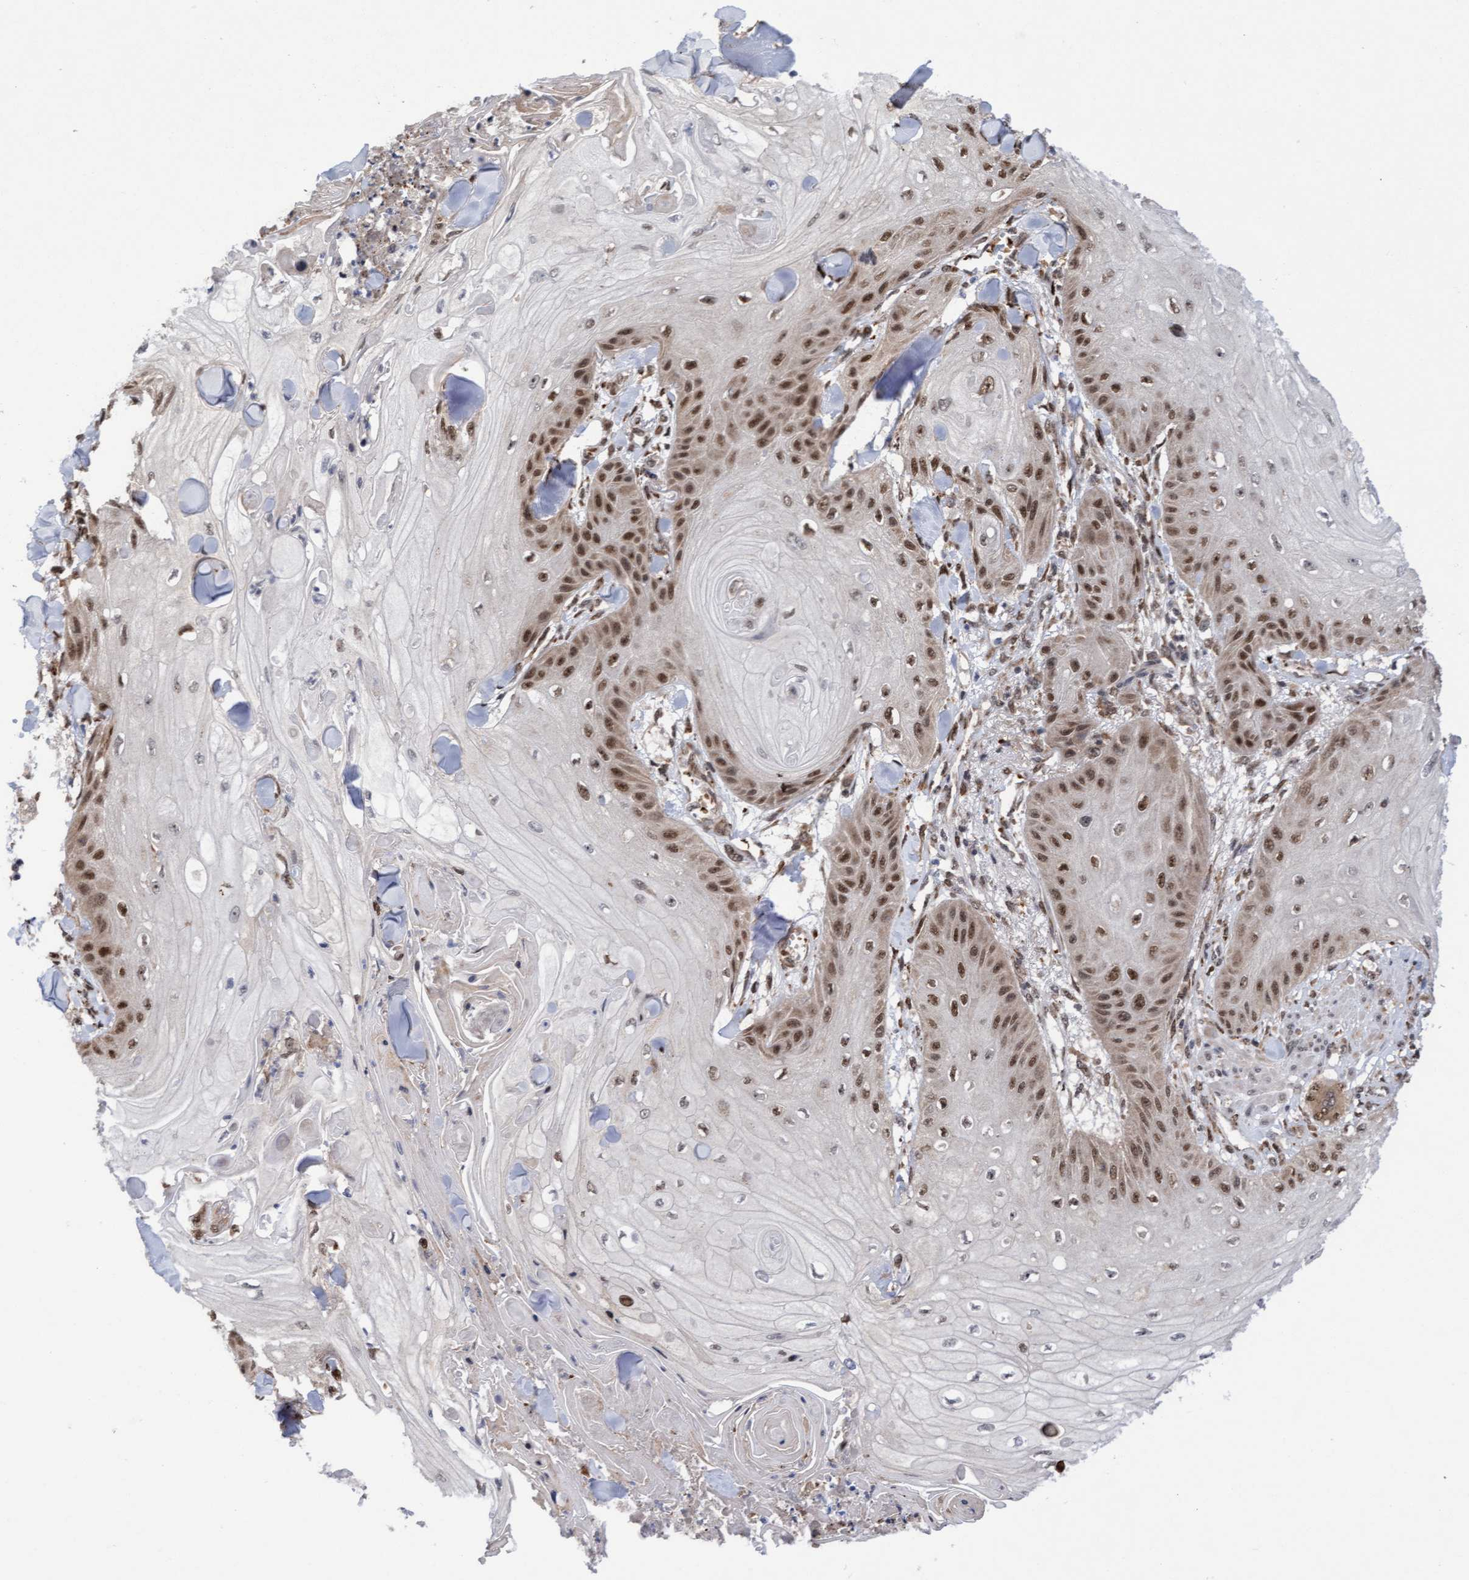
{"staining": {"intensity": "moderate", "quantity": "25%-75%", "location": "nuclear"}, "tissue": "skin cancer", "cell_type": "Tumor cells", "image_type": "cancer", "snomed": [{"axis": "morphology", "description": "Squamous cell carcinoma, NOS"}, {"axis": "topography", "description": "Skin"}], "caption": "High-power microscopy captured an immunohistochemistry photomicrograph of skin squamous cell carcinoma, revealing moderate nuclear expression in approximately 25%-75% of tumor cells.", "gene": "TANC2", "patient": {"sex": "male", "age": 74}}